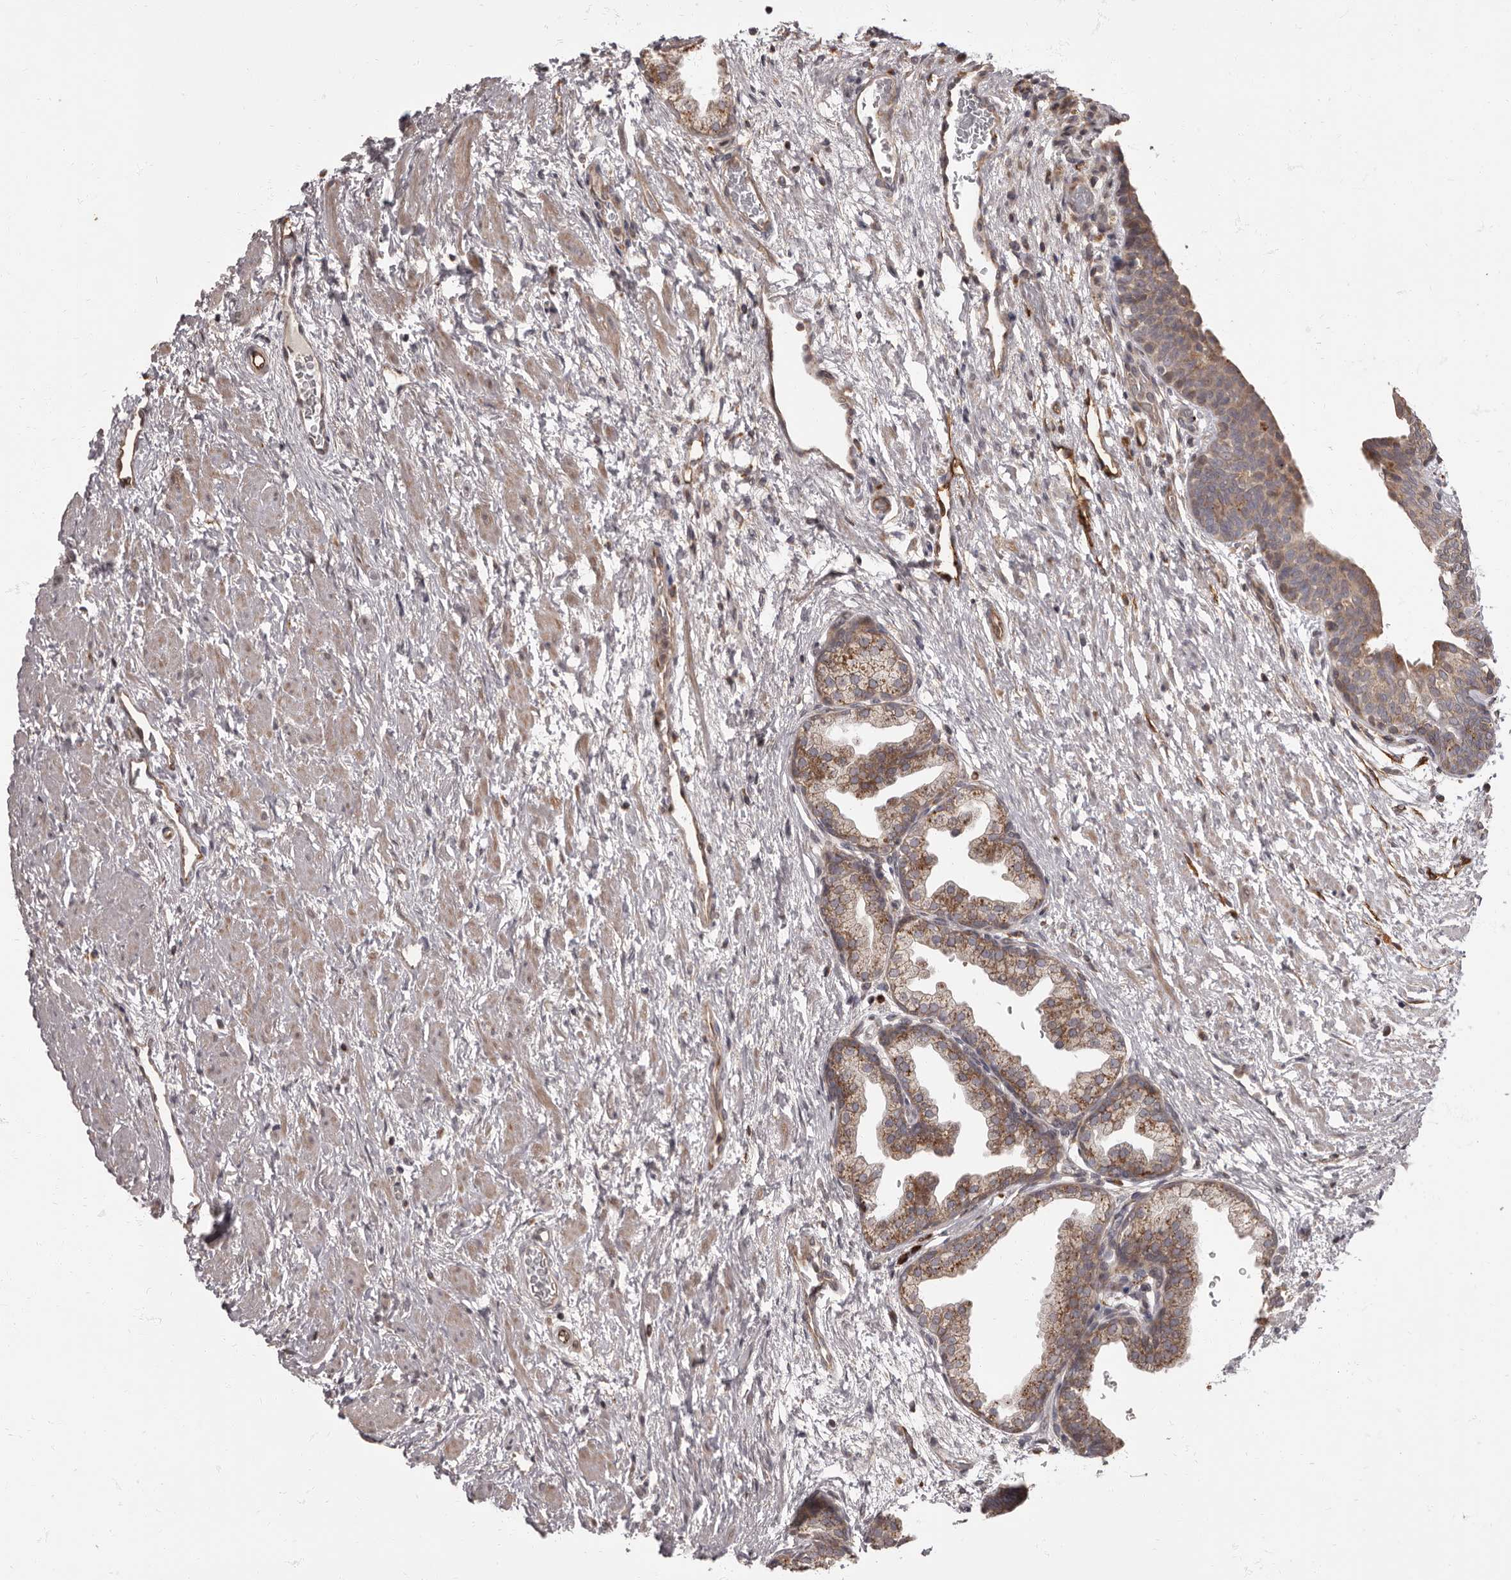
{"staining": {"intensity": "moderate", "quantity": "25%-75%", "location": "cytoplasmic/membranous"}, "tissue": "prostate", "cell_type": "Glandular cells", "image_type": "normal", "snomed": [{"axis": "morphology", "description": "Normal tissue, NOS"}, {"axis": "topography", "description": "Prostate"}], "caption": "This micrograph demonstrates immunohistochemistry staining of normal prostate, with medium moderate cytoplasmic/membranous staining in about 25%-75% of glandular cells.", "gene": "ADCY2", "patient": {"sex": "male", "age": 48}}